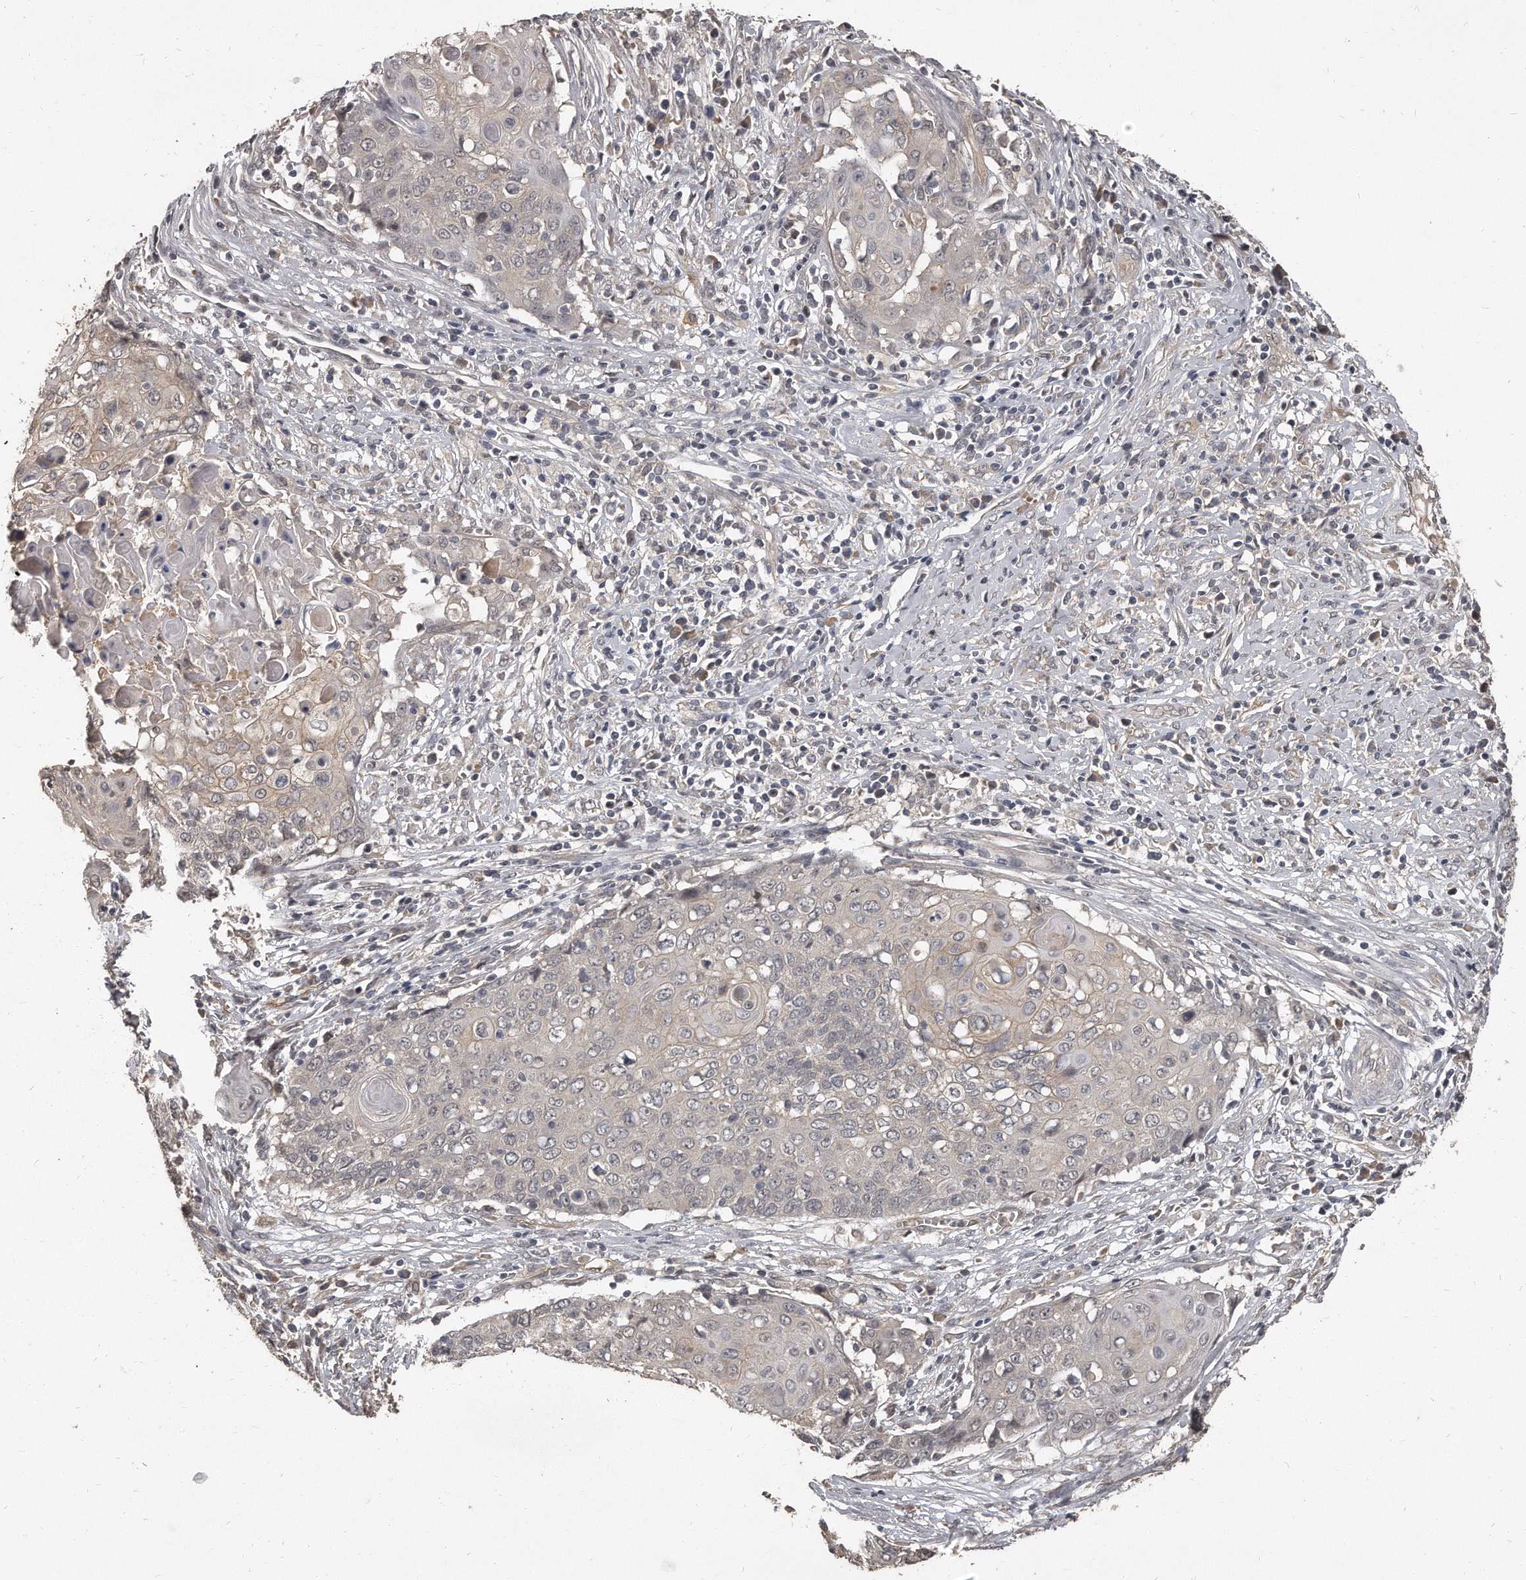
{"staining": {"intensity": "negative", "quantity": "none", "location": "none"}, "tissue": "cervical cancer", "cell_type": "Tumor cells", "image_type": "cancer", "snomed": [{"axis": "morphology", "description": "Squamous cell carcinoma, NOS"}, {"axis": "topography", "description": "Cervix"}], "caption": "Immunohistochemistry (IHC) of human cervical squamous cell carcinoma reveals no positivity in tumor cells.", "gene": "GRB10", "patient": {"sex": "female", "age": 39}}